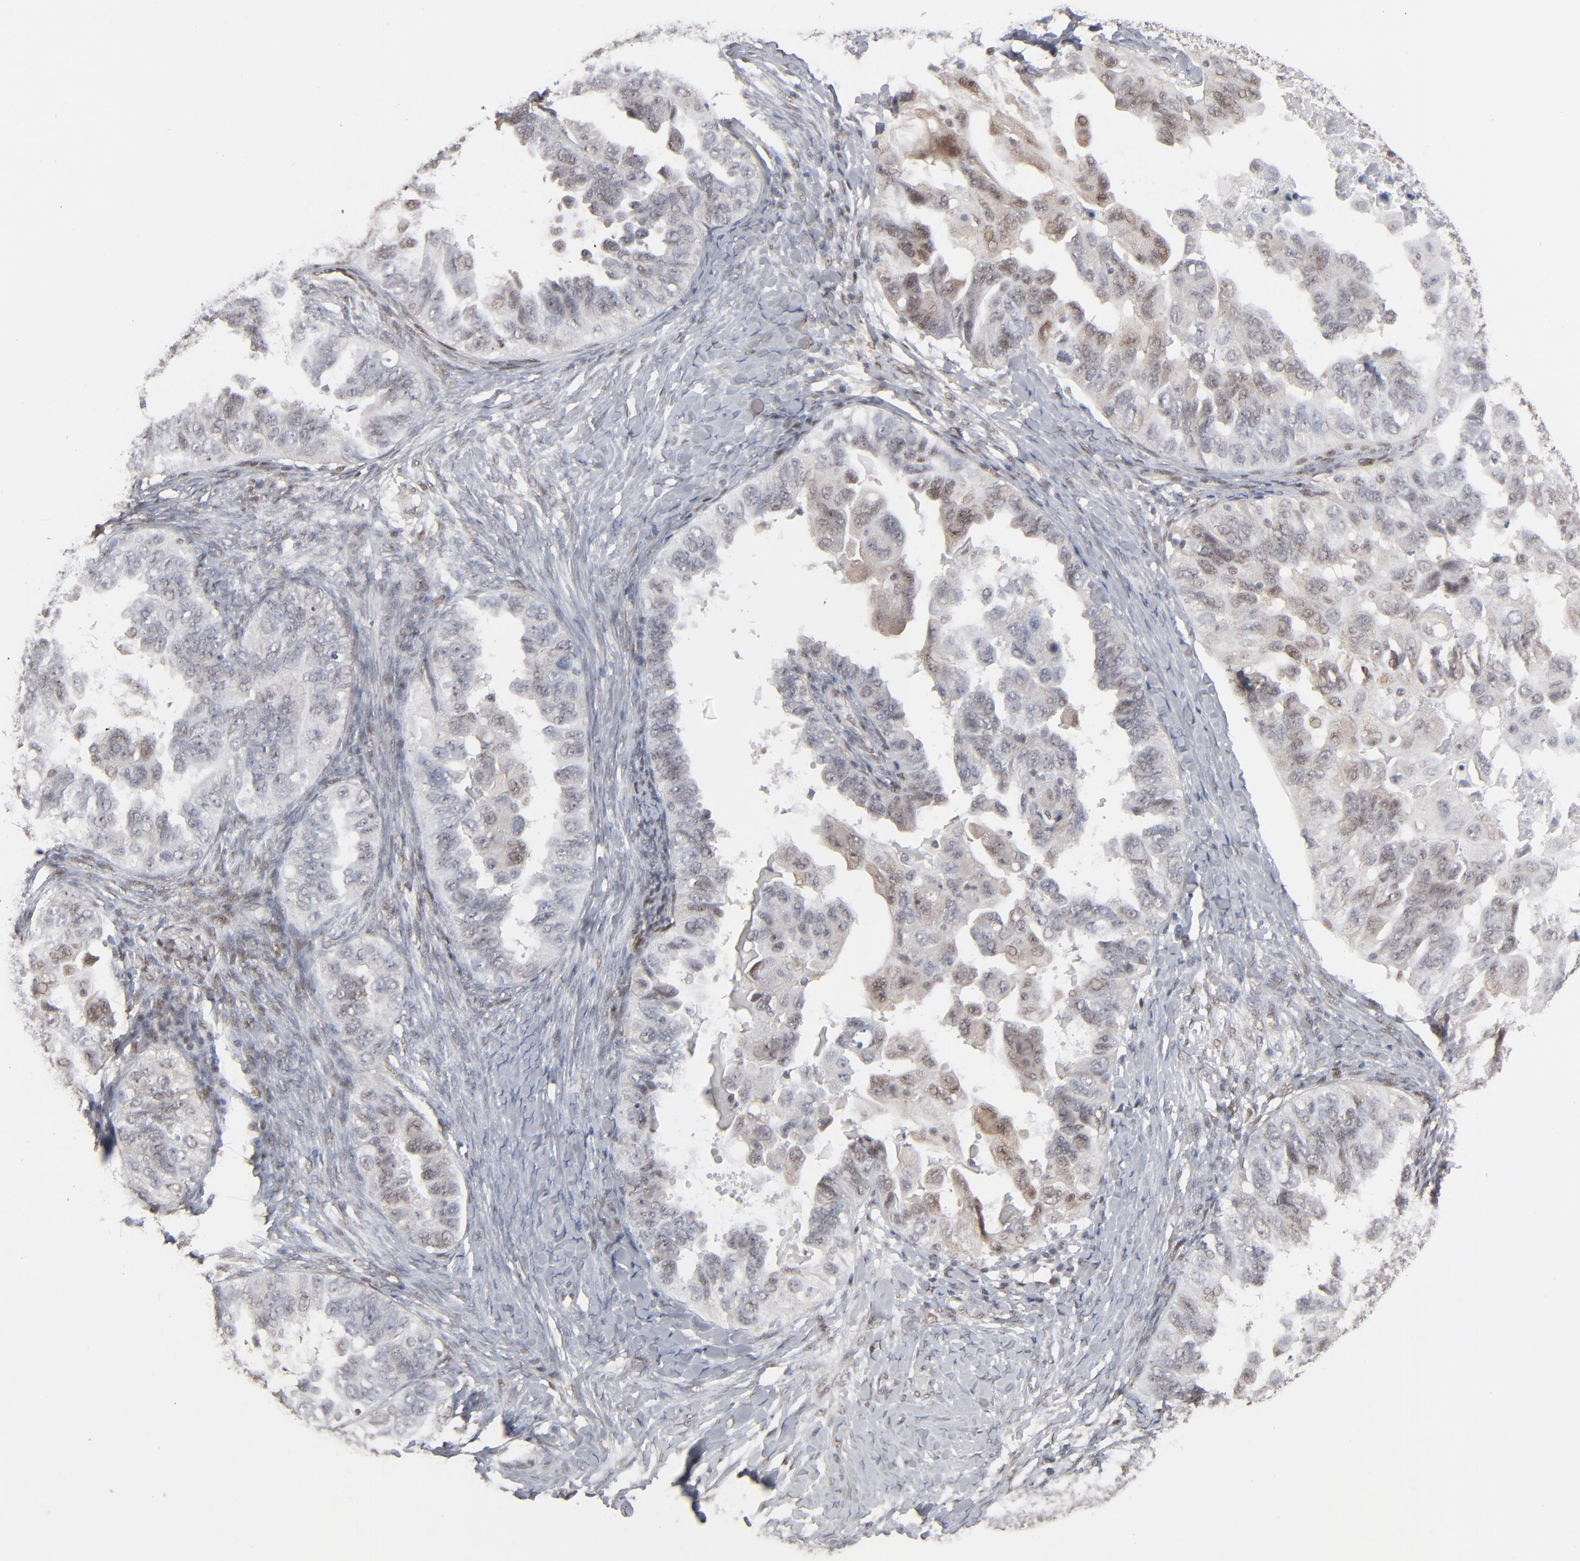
{"staining": {"intensity": "weak", "quantity": "<25%", "location": "cytoplasmic/membranous,nuclear"}, "tissue": "ovarian cancer", "cell_type": "Tumor cells", "image_type": "cancer", "snomed": [{"axis": "morphology", "description": "Cystadenocarcinoma, serous, NOS"}, {"axis": "topography", "description": "Ovary"}], "caption": "IHC of serous cystadenocarcinoma (ovarian) demonstrates no staining in tumor cells. (Stains: DAB (3,3'-diaminobenzidine) IHC with hematoxylin counter stain, Microscopy: brightfield microscopy at high magnification).", "gene": "IRF9", "patient": {"sex": "female", "age": 82}}